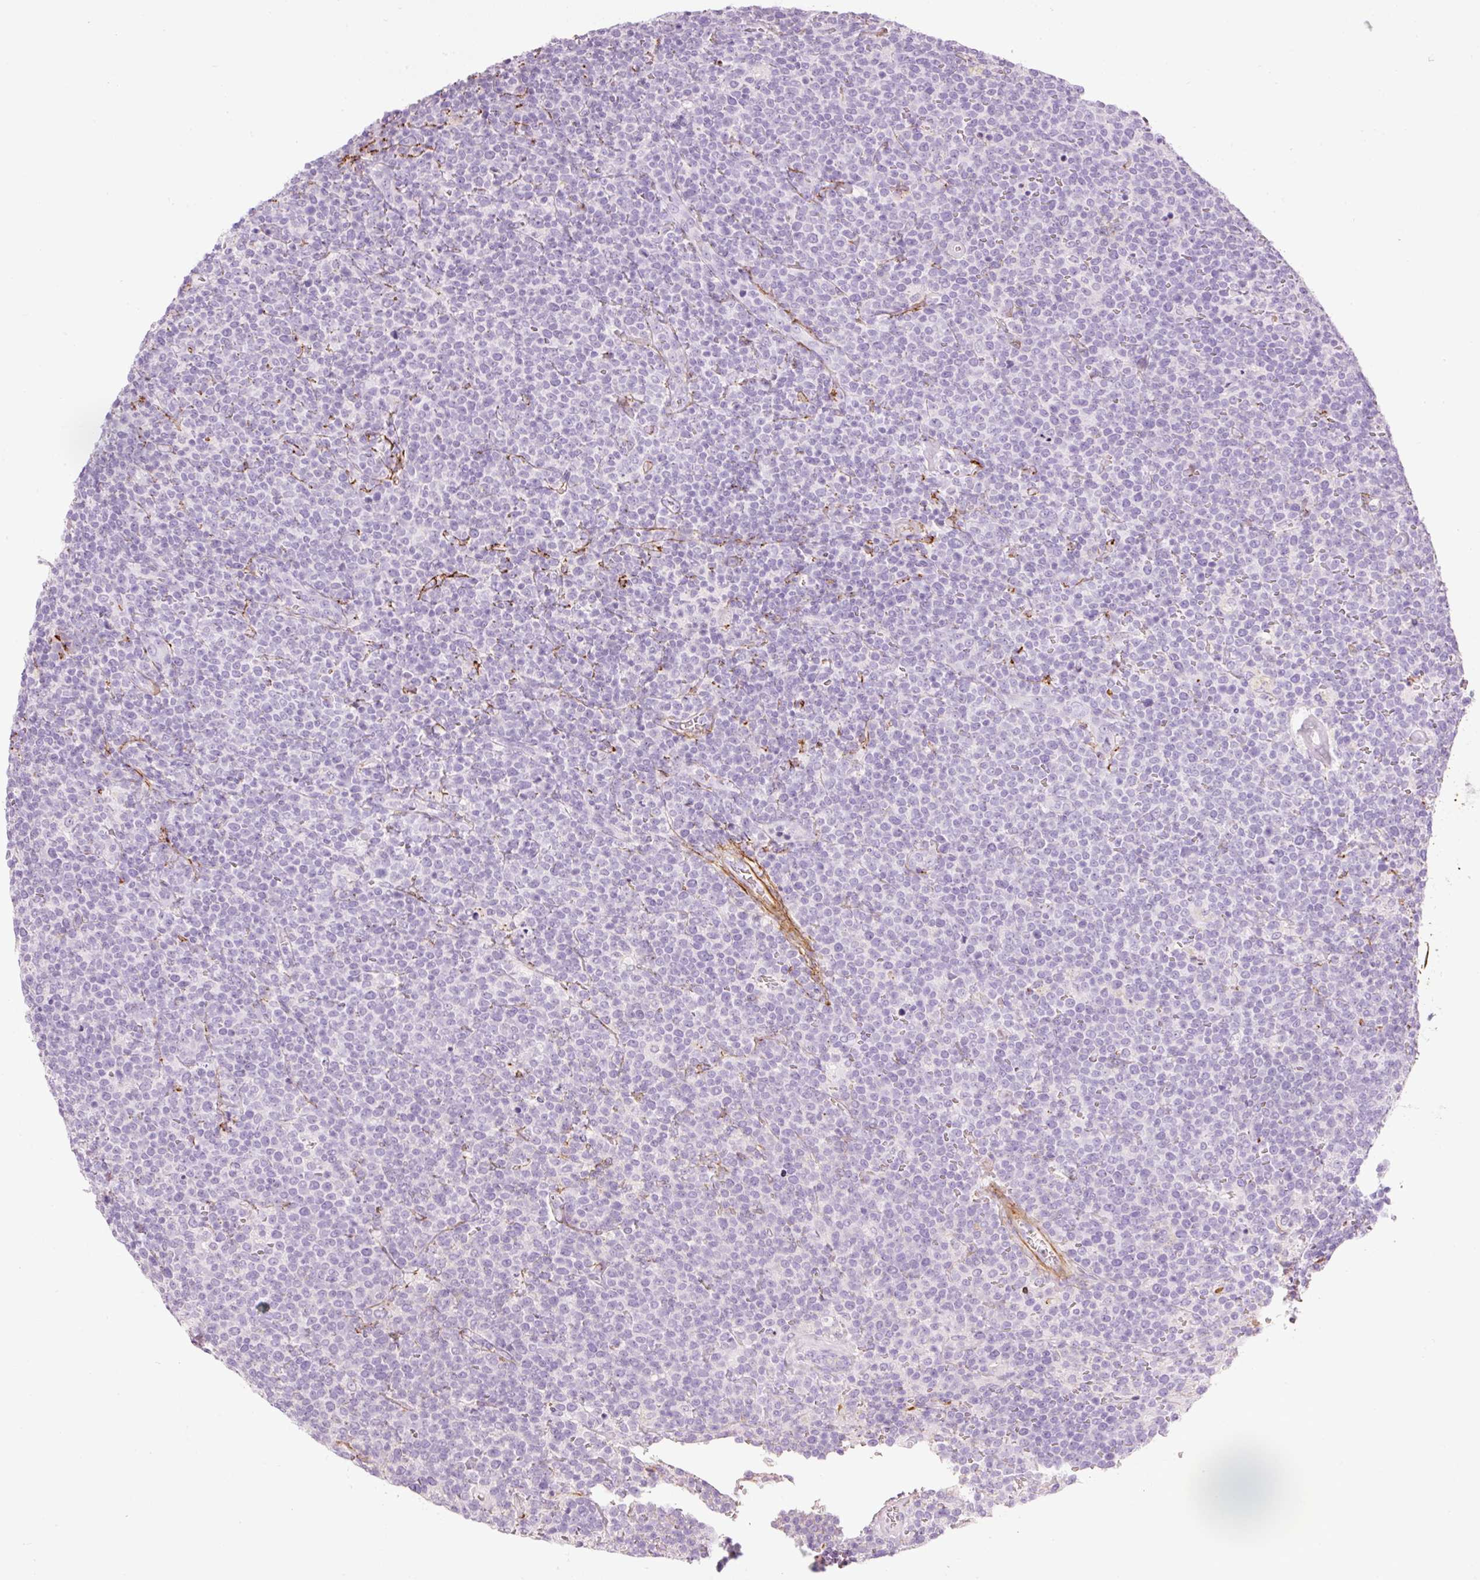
{"staining": {"intensity": "negative", "quantity": "none", "location": "none"}, "tissue": "lymphoma", "cell_type": "Tumor cells", "image_type": "cancer", "snomed": [{"axis": "morphology", "description": "Malignant lymphoma, non-Hodgkin's type, High grade"}, {"axis": "topography", "description": "Lymph node"}], "caption": "This is a micrograph of IHC staining of lymphoma, which shows no positivity in tumor cells.", "gene": "MFAP4", "patient": {"sex": "male", "age": 61}}